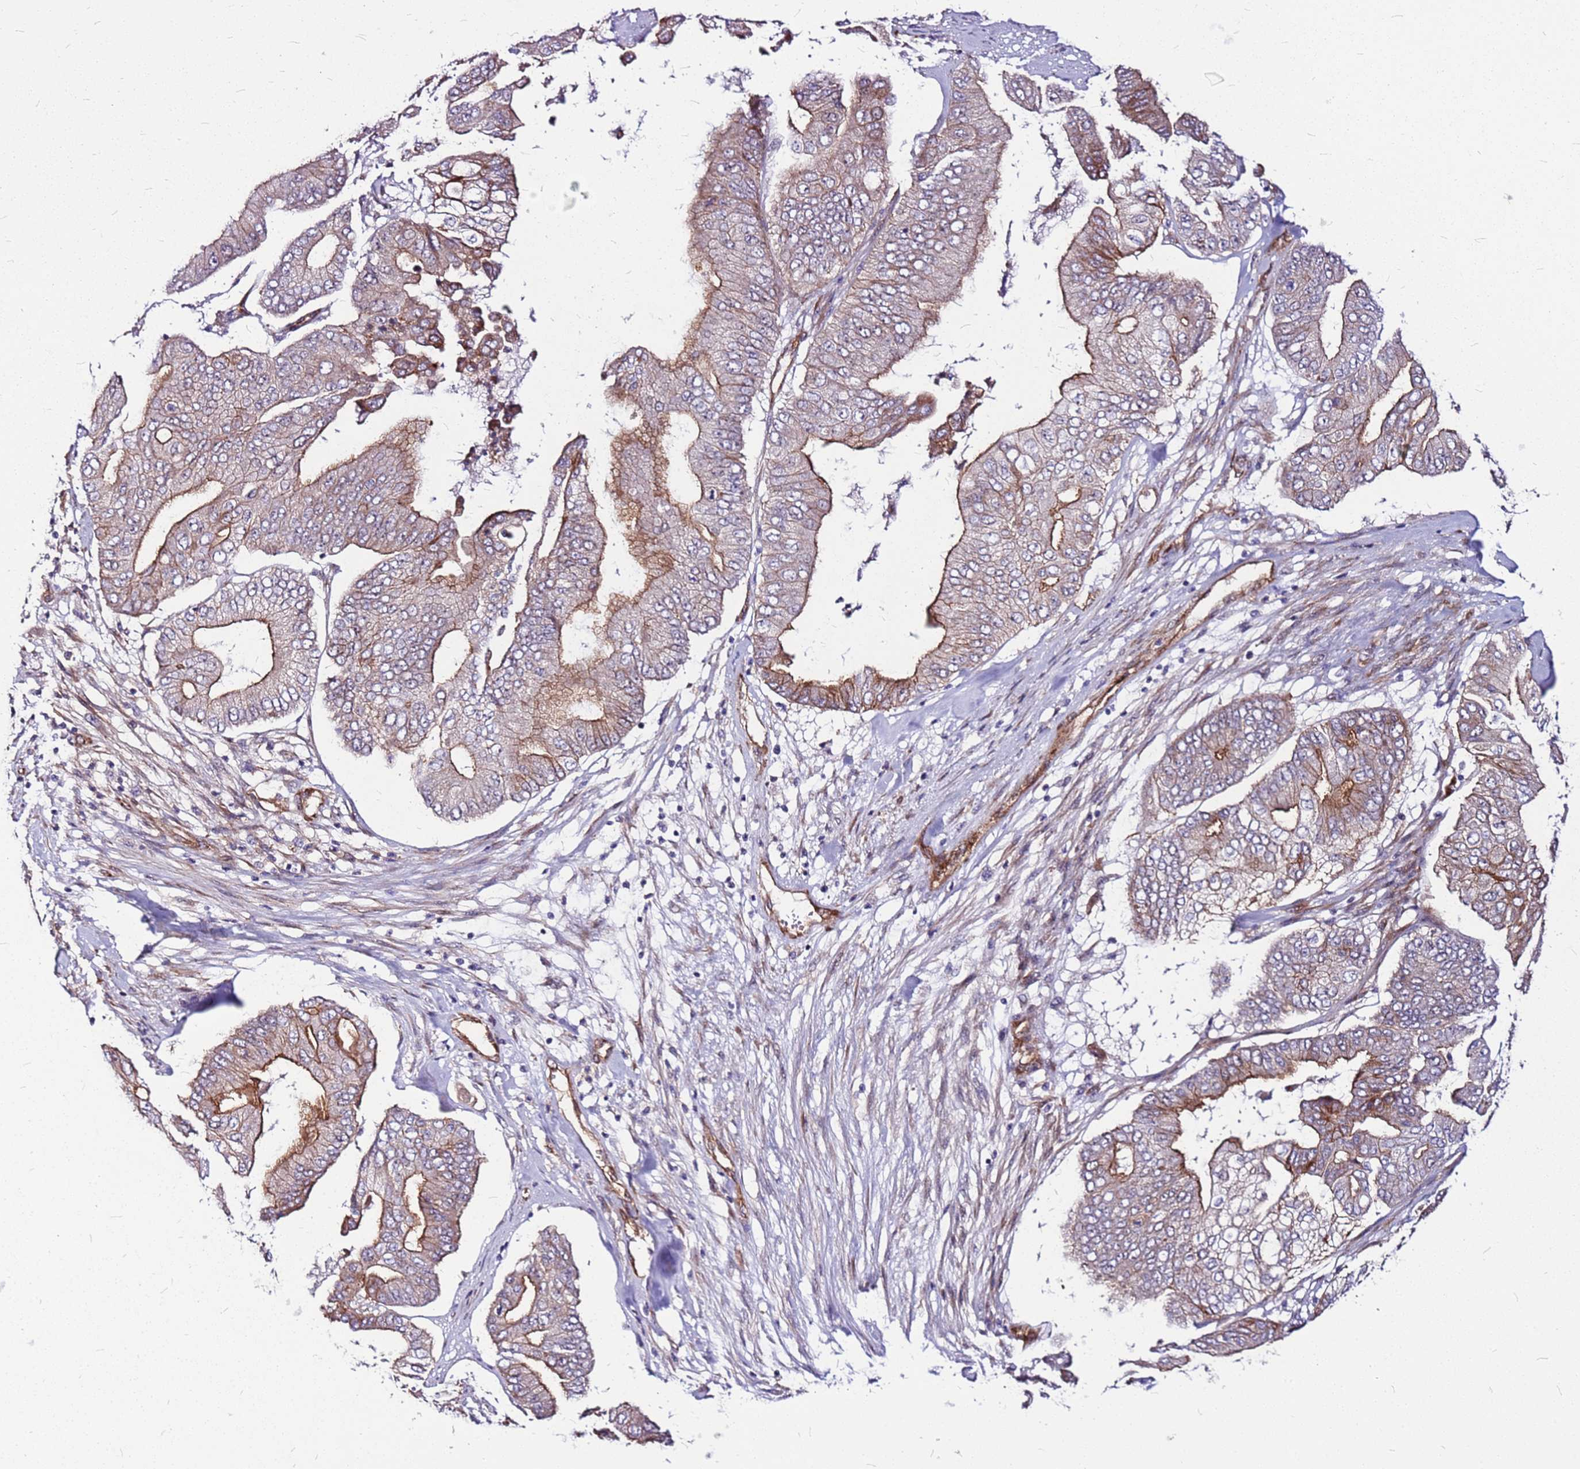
{"staining": {"intensity": "strong", "quantity": "25%-75%", "location": "cytoplasmic/membranous"}, "tissue": "pancreatic cancer", "cell_type": "Tumor cells", "image_type": "cancer", "snomed": [{"axis": "morphology", "description": "Adenocarcinoma, NOS"}, {"axis": "topography", "description": "Pancreas"}], "caption": "Immunohistochemistry (DAB (3,3'-diaminobenzidine)) staining of human pancreatic adenocarcinoma displays strong cytoplasmic/membranous protein staining in about 25%-75% of tumor cells. (brown staining indicates protein expression, while blue staining denotes nuclei).", "gene": "TOPAZ1", "patient": {"sex": "female", "age": 77}}